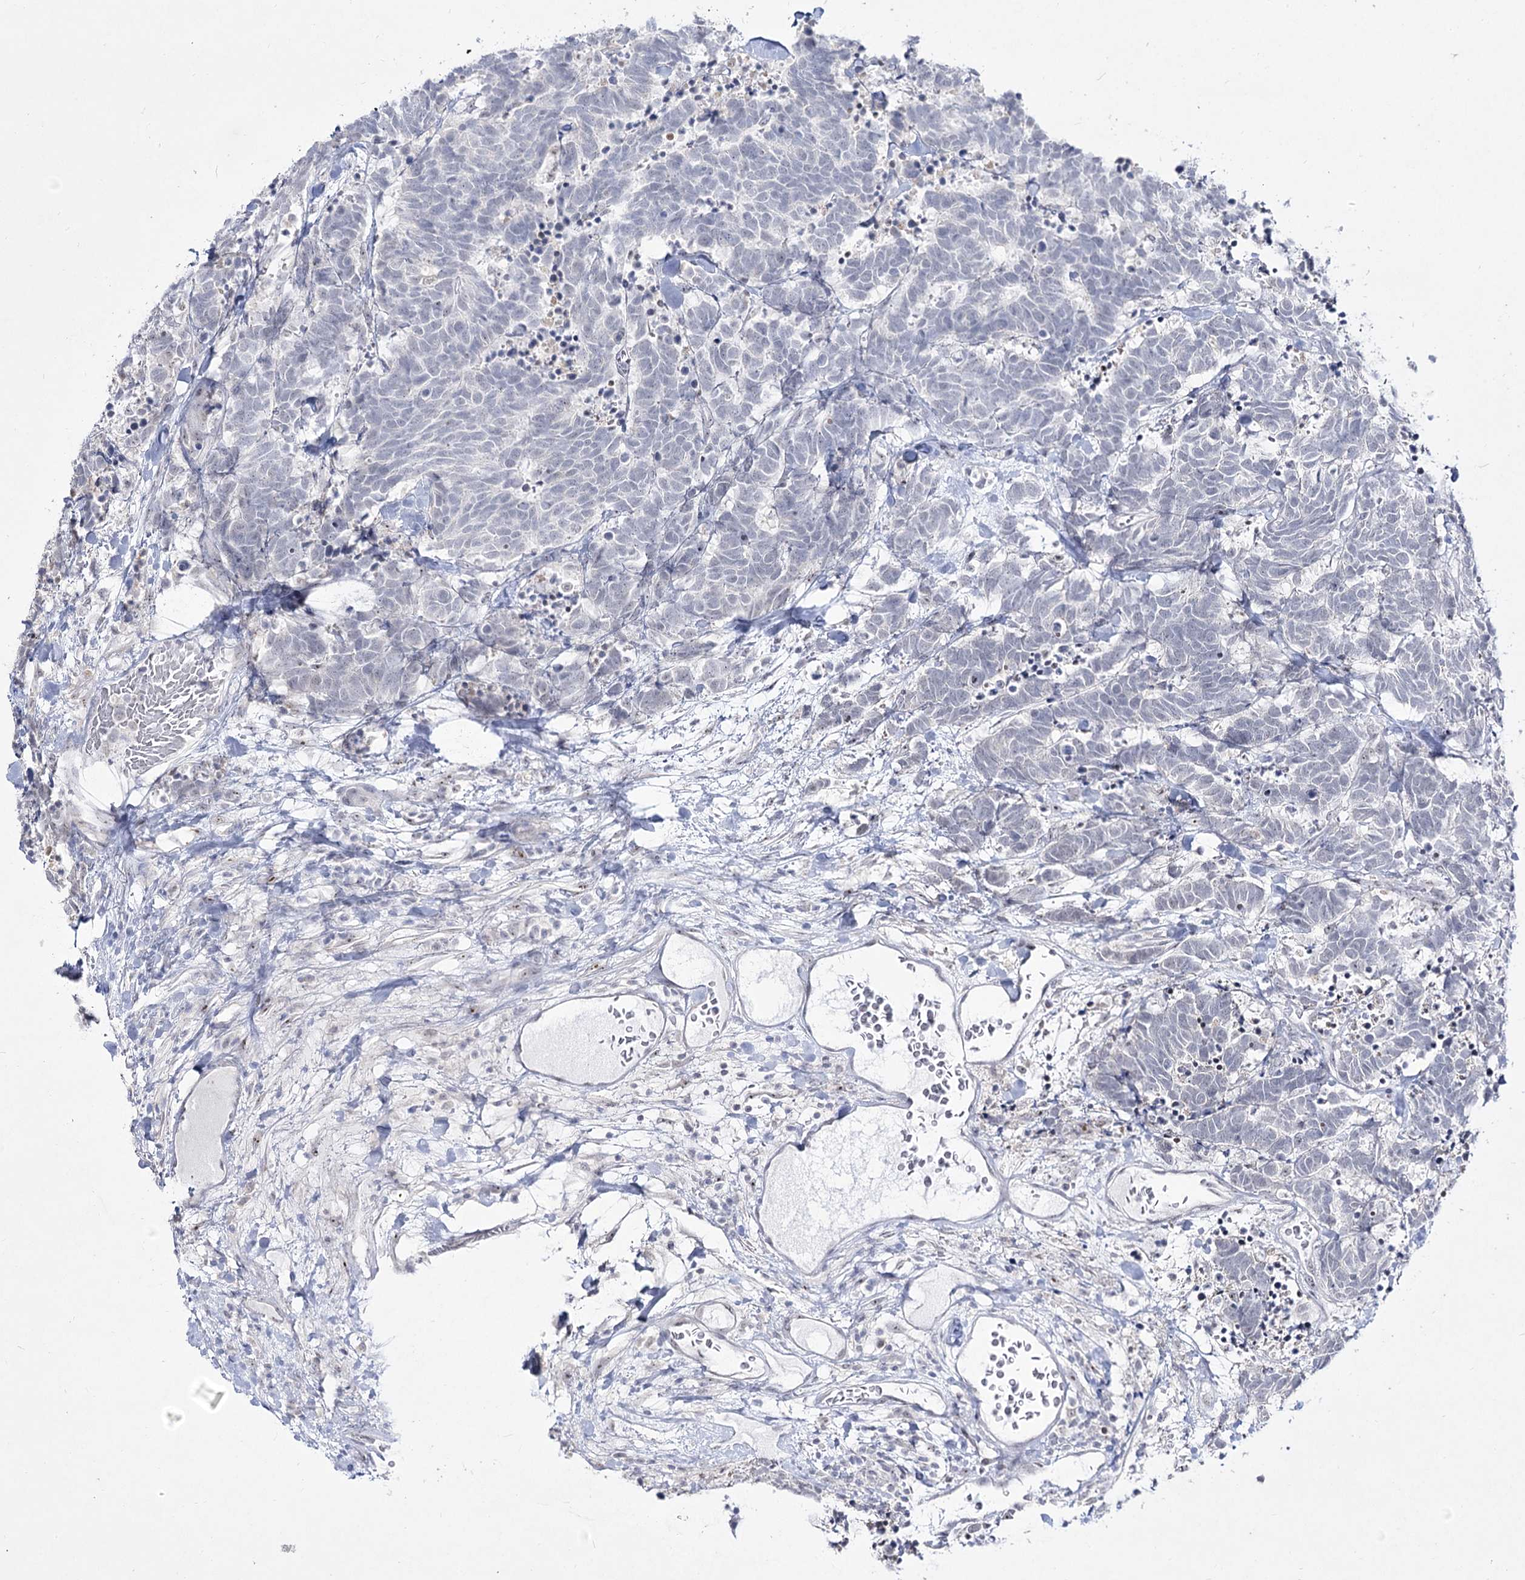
{"staining": {"intensity": "negative", "quantity": "none", "location": "none"}, "tissue": "carcinoid", "cell_type": "Tumor cells", "image_type": "cancer", "snomed": [{"axis": "morphology", "description": "Carcinoma, NOS"}, {"axis": "morphology", "description": "Carcinoid, malignant, NOS"}, {"axis": "topography", "description": "Urinary bladder"}], "caption": "Tumor cells show no significant protein staining in carcinoid (malignant).", "gene": "DDX50", "patient": {"sex": "male", "age": 57}}